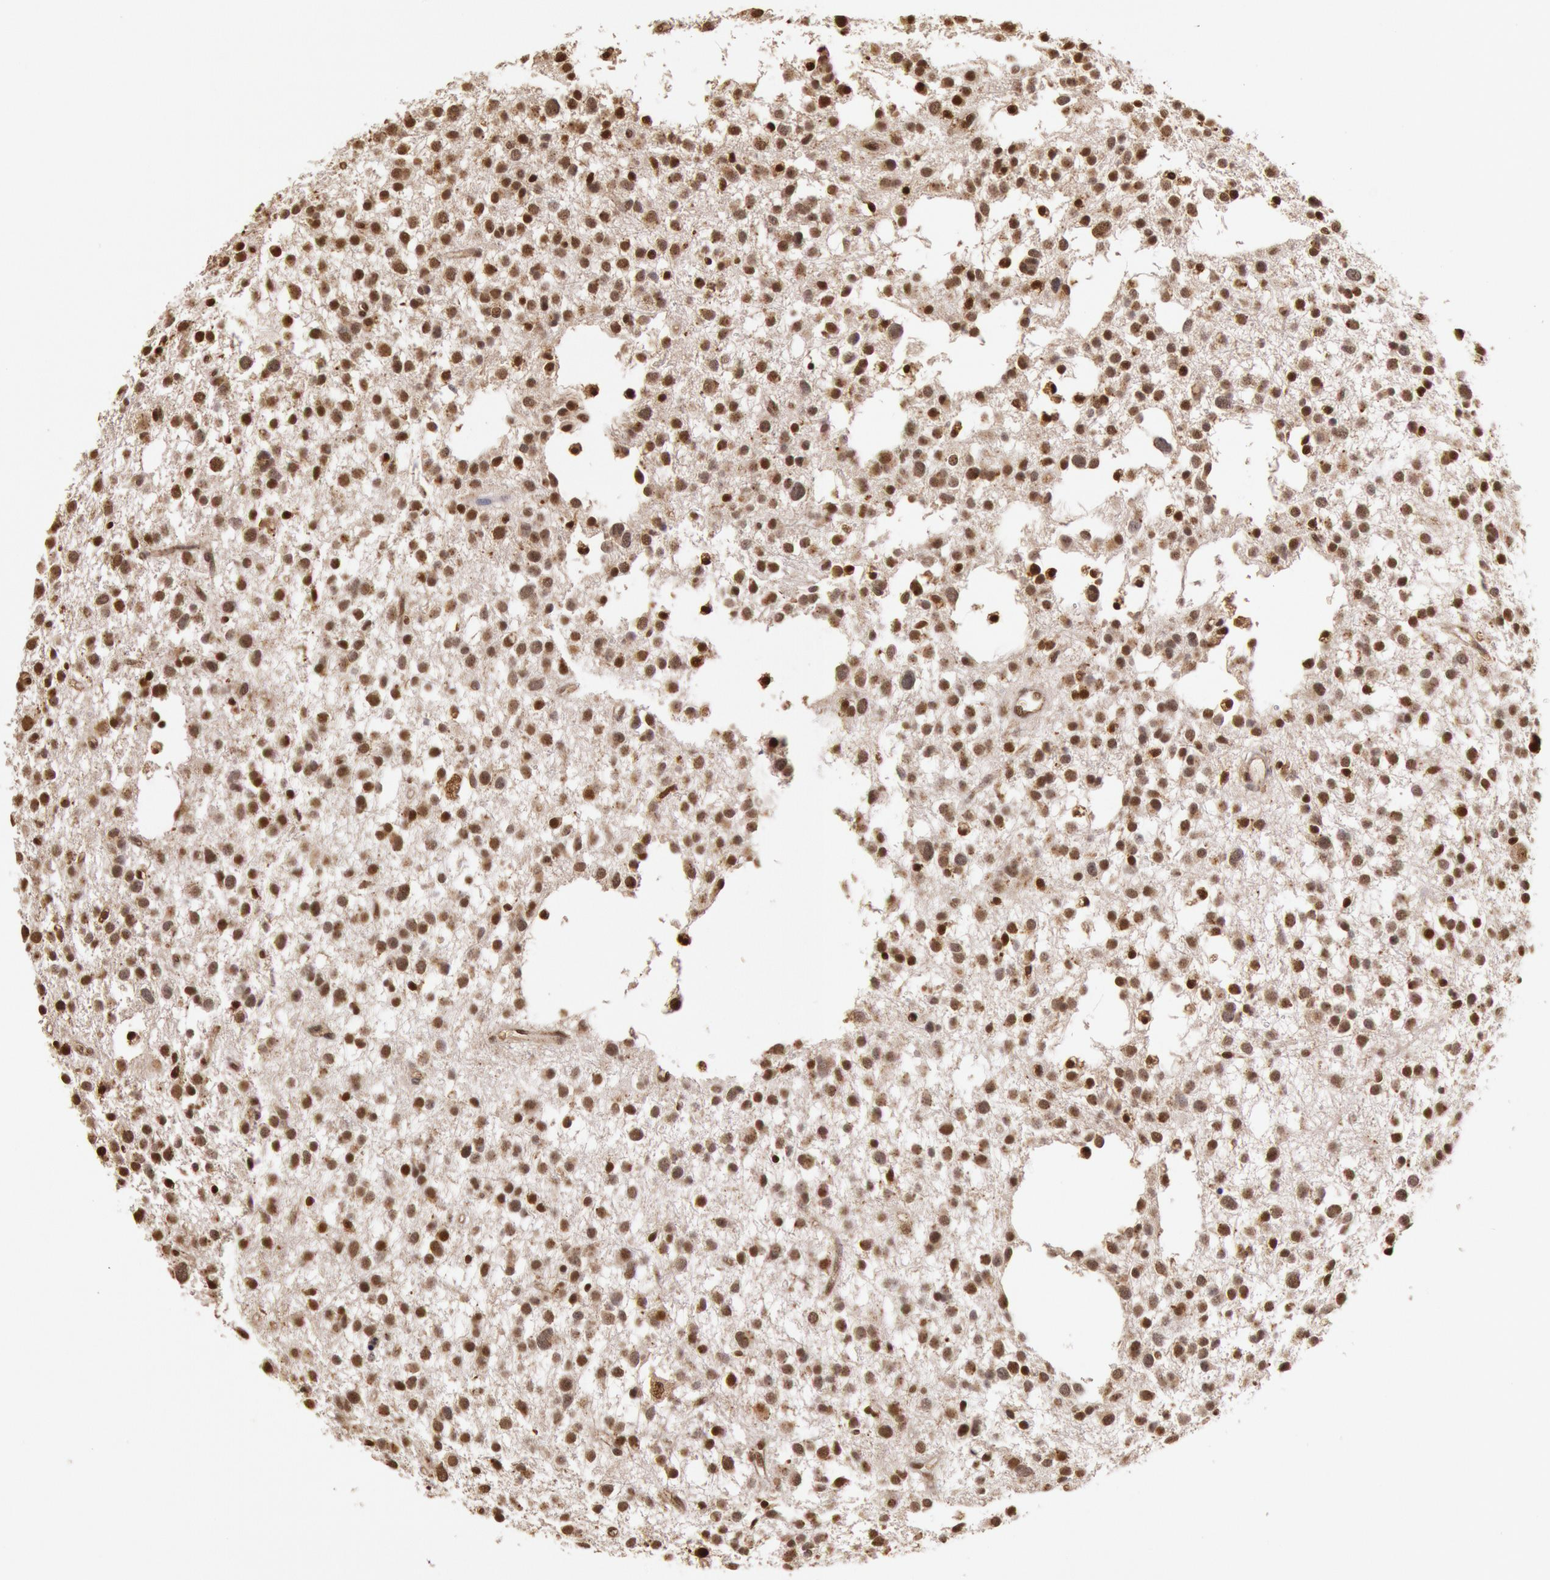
{"staining": {"intensity": "moderate", "quantity": ">75%", "location": "nuclear"}, "tissue": "glioma", "cell_type": "Tumor cells", "image_type": "cancer", "snomed": [{"axis": "morphology", "description": "Glioma, malignant, Low grade"}, {"axis": "topography", "description": "Brain"}], "caption": "Protein analysis of glioma tissue demonstrates moderate nuclear positivity in approximately >75% of tumor cells.", "gene": "LIG4", "patient": {"sex": "female", "age": 36}}